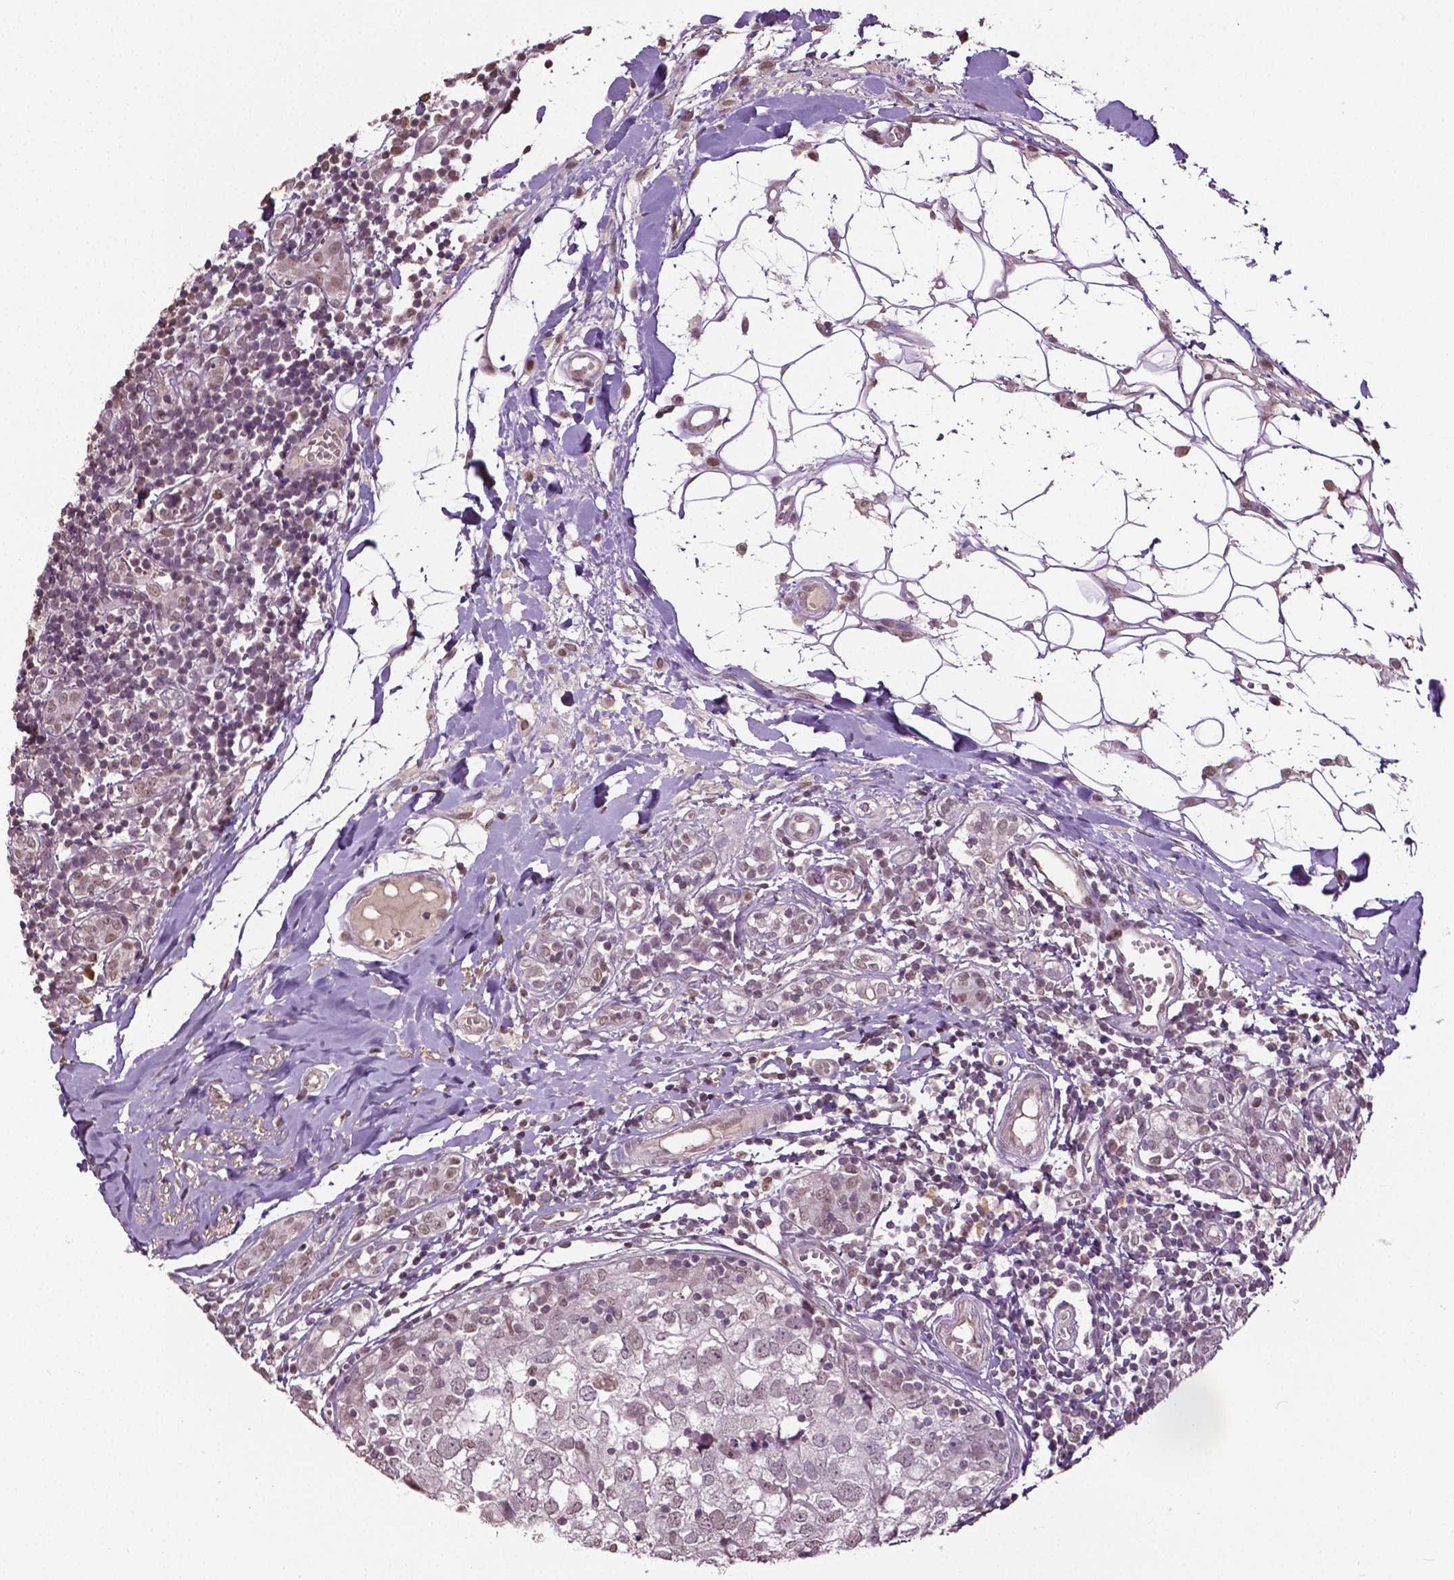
{"staining": {"intensity": "weak", "quantity": "<25%", "location": "nuclear"}, "tissue": "breast cancer", "cell_type": "Tumor cells", "image_type": "cancer", "snomed": [{"axis": "morphology", "description": "Duct carcinoma"}, {"axis": "topography", "description": "Breast"}], "caption": "Immunohistochemical staining of breast cancer (infiltrating ductal carcinoma) shows no significant staining in tumor cells. (DAB (3,3'-diaminobenzidine) IHC, high magnification).", "gene": "DLX5", "patient": {"sex": "female", "age": 30}}